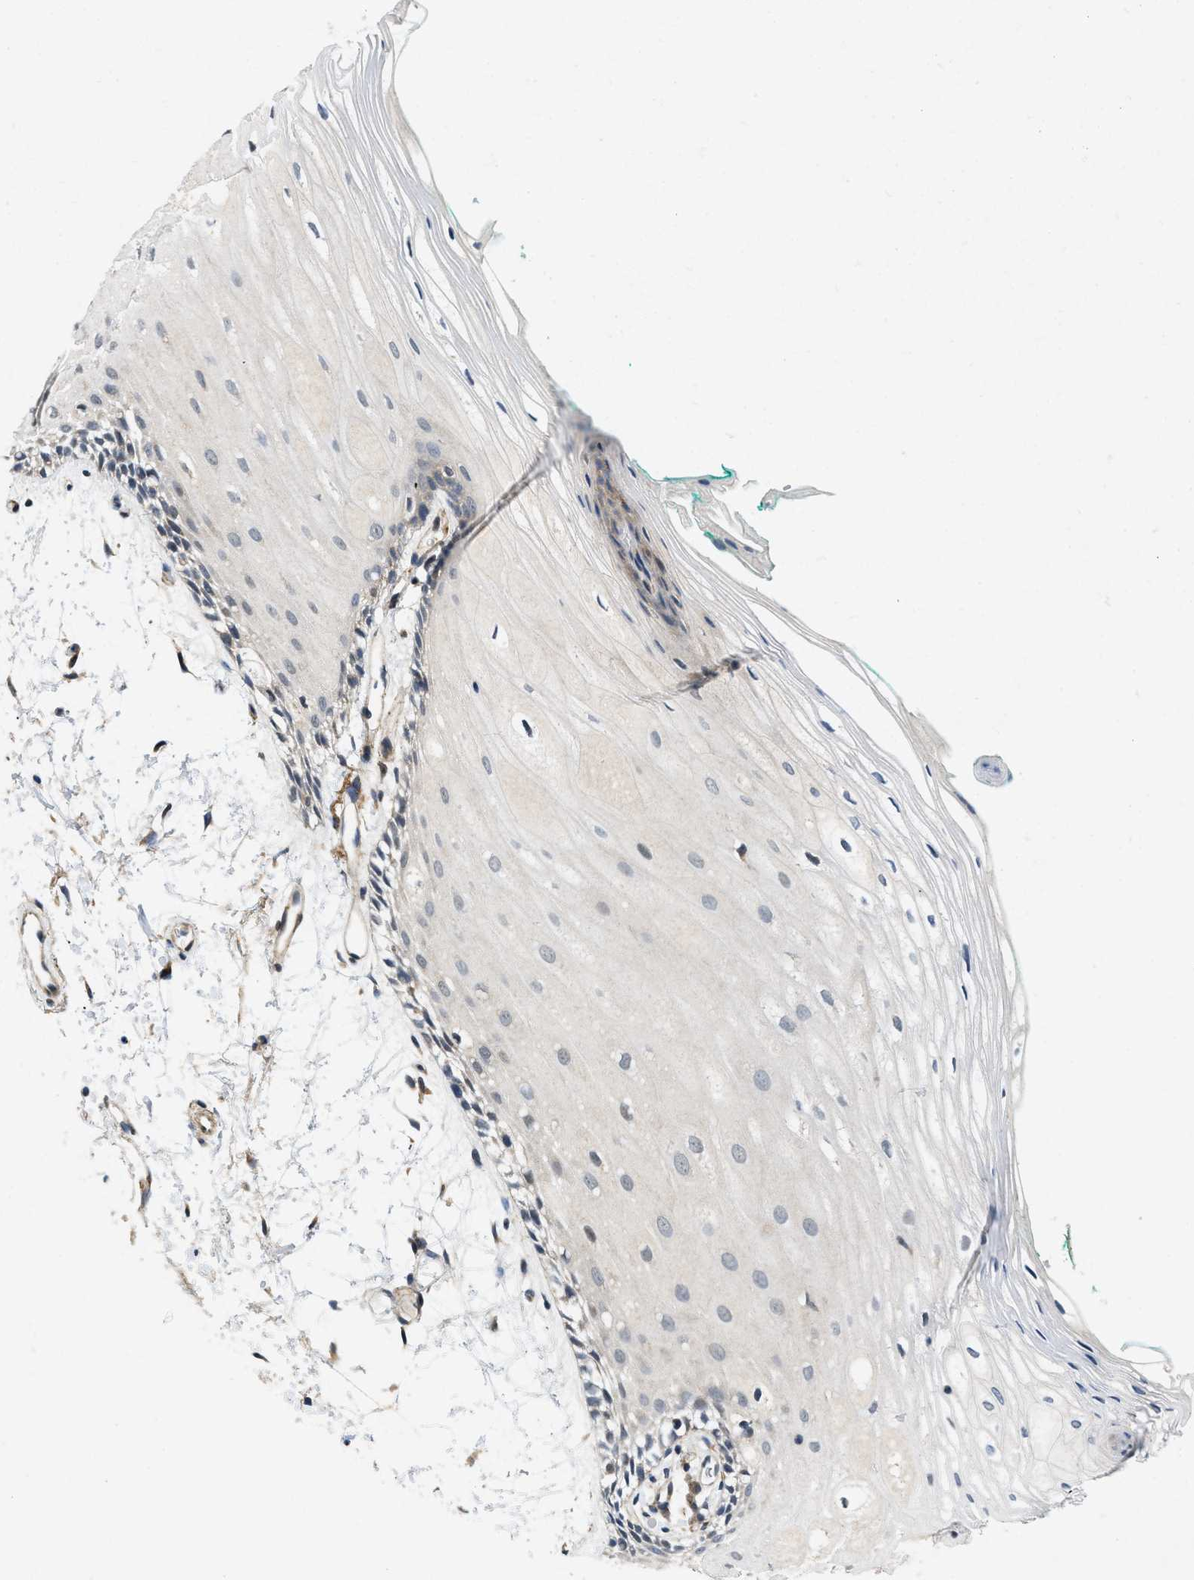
{"staining": {"intensity": "weak", "quantity": "<25%", "location": "cytoplasmic/membranous"}, "tissue": "oral mucosa", "cell_type": "Squamous epithelial cells", "image_type": "normal", "snomed": [{"axis": "morphology", "description": "Normal tissue, NOS"}, {"axis": "topography", "description": "Skeletal muscle"}, {"axis": "topography", "description": "Oral tissue"}, {"axis": "topography", "description": "Peripheral nerve tissue"}], "caption": "An immunohistochemistry (IHC) micrograph of benign oral mucosa is shown. There is no staining in squamous epithelial cells of oral mucosa. (DAB immunohistochemistry (IHC), high magnification).", "gene": "ZNF599", "patient": {"sex": "female", "age": 84}}